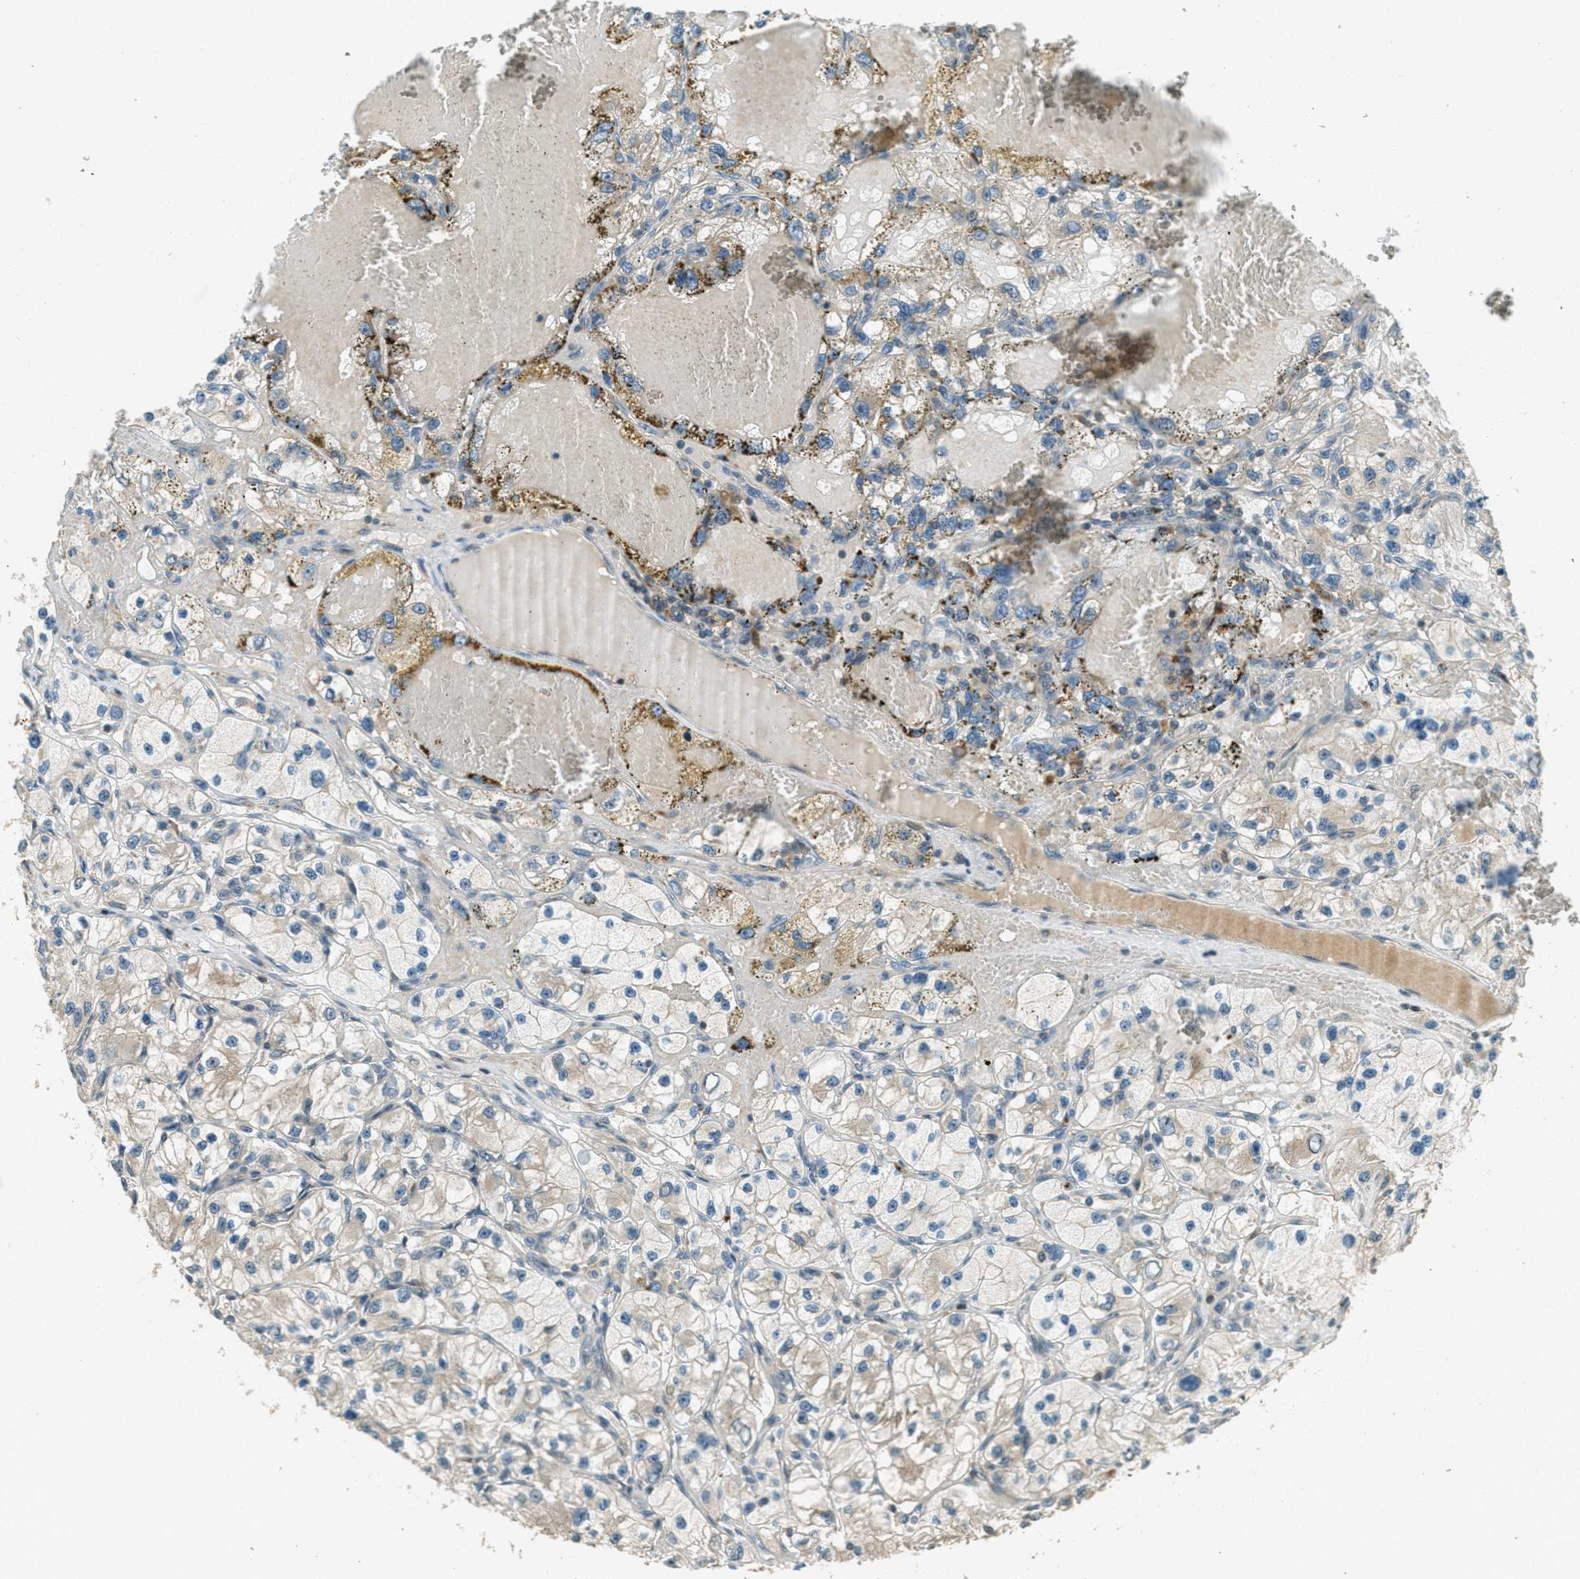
{"staining": {"intensity": "weak", "quantity": "<25%", "location": "cytoplasmic/membranous"}, "tissue": "renal cancer", "cell_type": "Tumor cells", "image_type": "cancer", "snomed": [{"axis": "morphology", "description": "Adenocarcinoma, NOS"}, {"axis": "topography", "description": "Kidney"}], "caption": "Tumor cells are negative for protein expression in human renal cancer.", "gene": "PTPN23", "patient": {"sex": "female", "age": 57}}